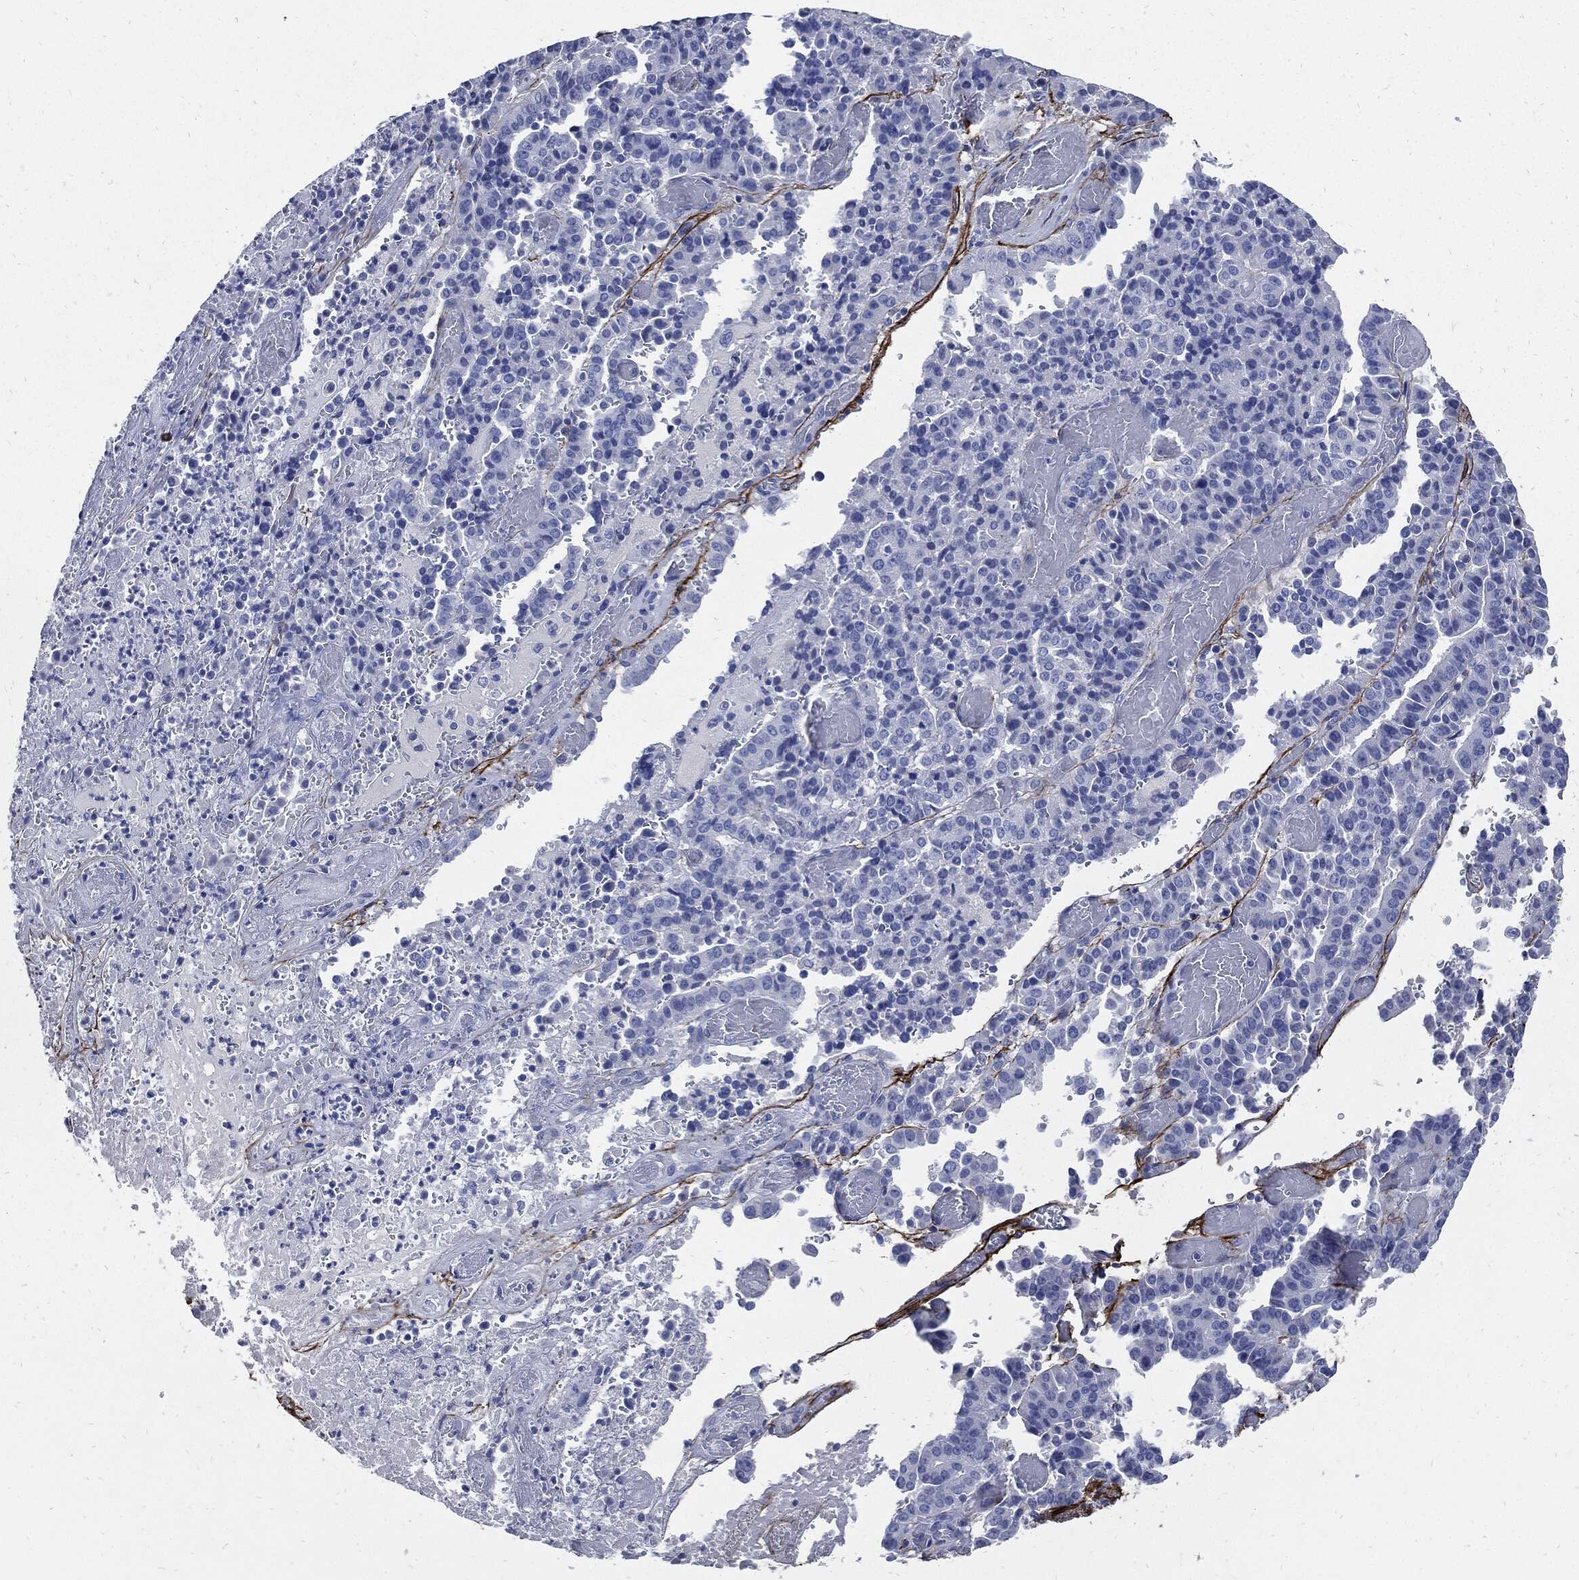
{"staining": {"intensity": "negative", "quantity": "none", "location": "none"}, "tissue": "stomach cancer", "cell_type": "Tumor cells", "image_type": "cancer", "snomed": [{"axis": "morphology", "description": "Adenocarcinoma, NOS"}, {"axis": "topography", "description": "Stomach"}], "caption": "Adenocarcinoma (stomach) stained for a protein using IHC shows no positivity tumor cells.", "gene": "FBN1", "patient": {"sex": "male", "age": 48}}